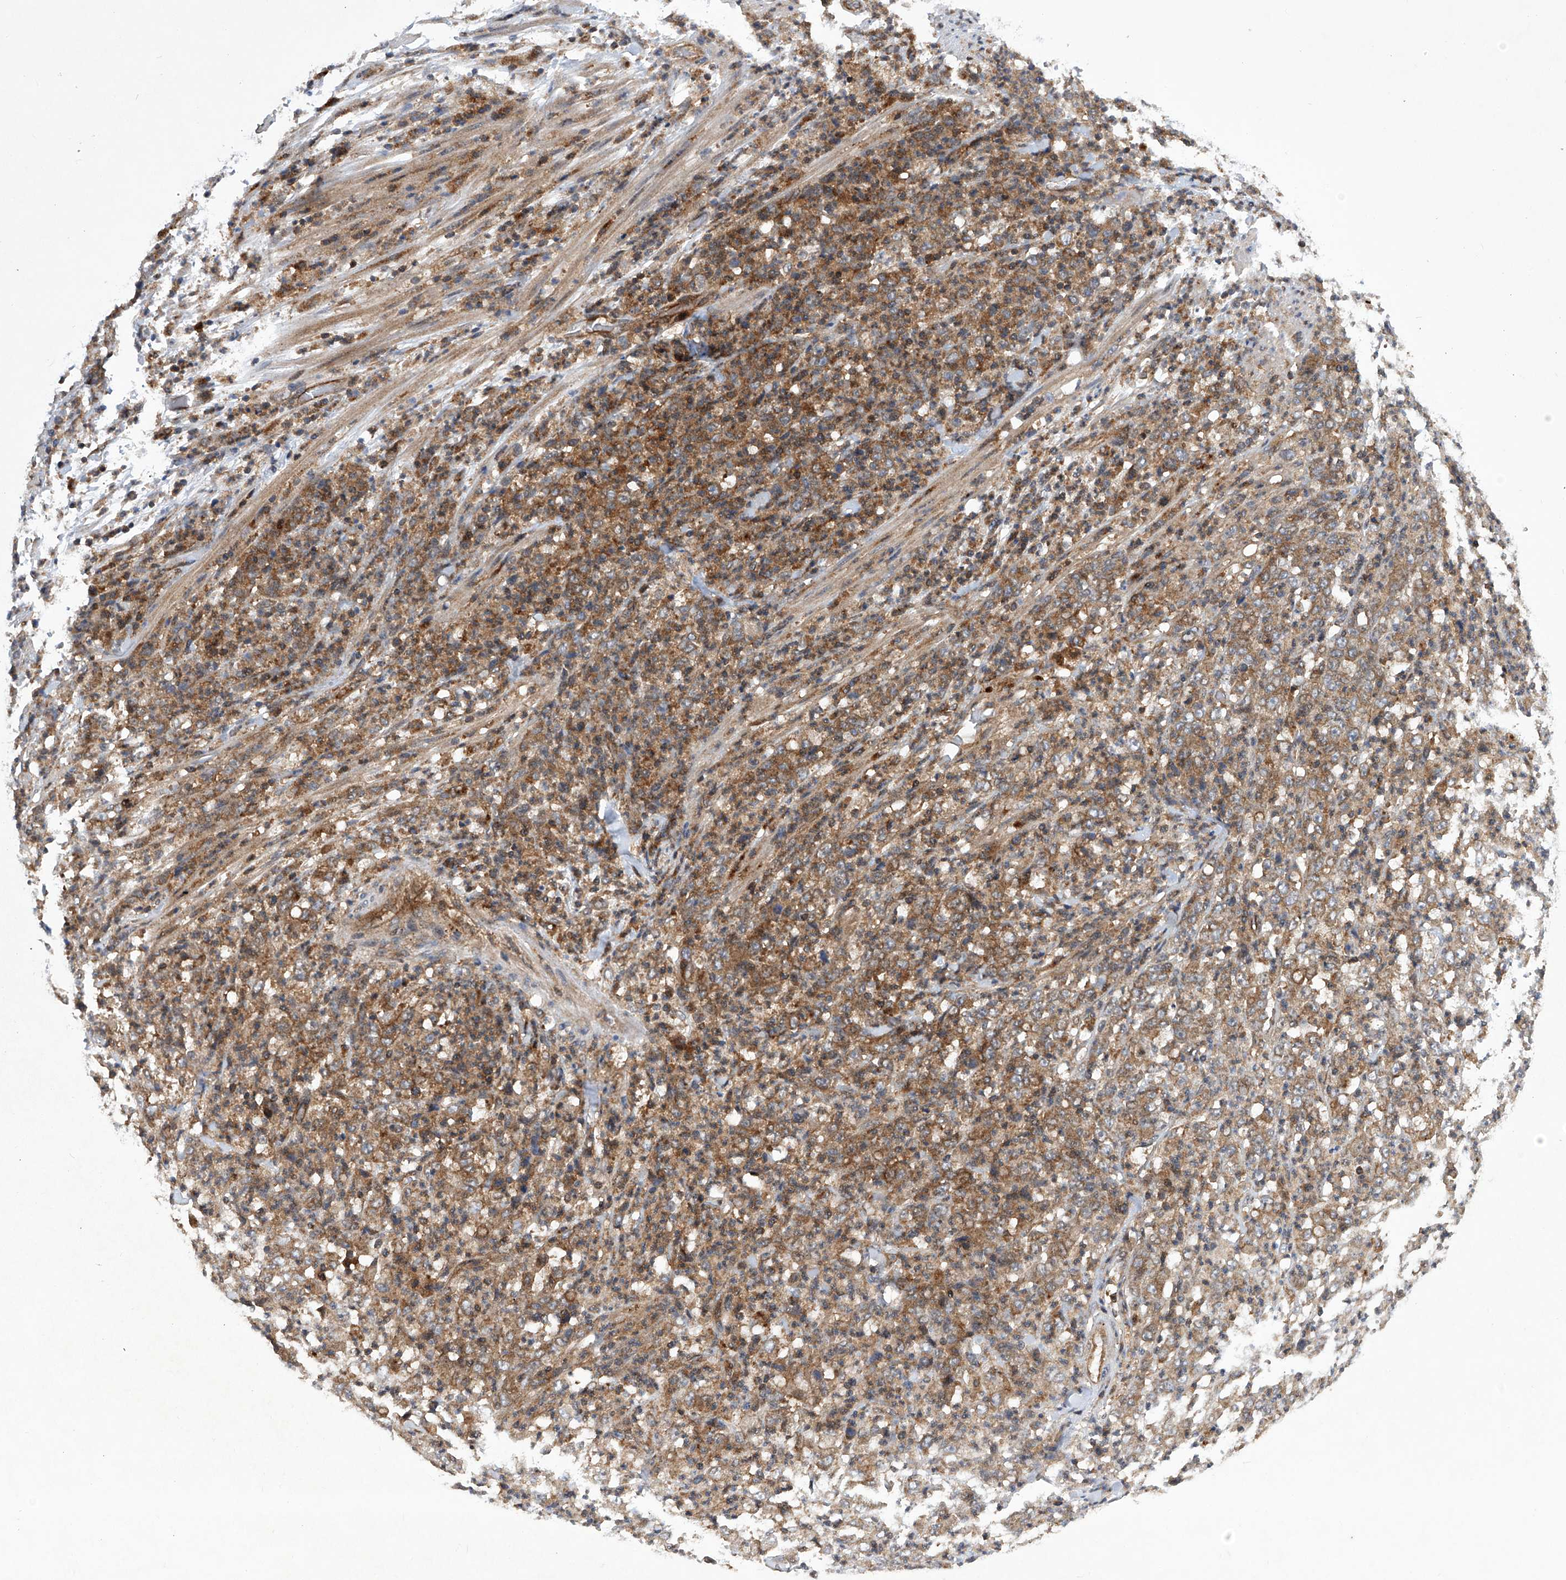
{"staining": {"intensity": "moderate", "quantity": ">75%", "location": "cytoplasmic/membranous"}, "tissue": "stomach cancer", "cell_type": "Tumor cells", "image_type": "cancer", "snomed": [{"axis": "morphology", "description": "Adenocarcinoma, NOS"}, {"axis": "topography", "description": "Stomach, lower"}], "caption": "Moderate cytoplasmic/membranous protein positivity is seen in approximately >75% of tumor cells in stomach adenocarcinoma.", "gene": "CISH", "patient": {"sex": "female", "age": 71}}